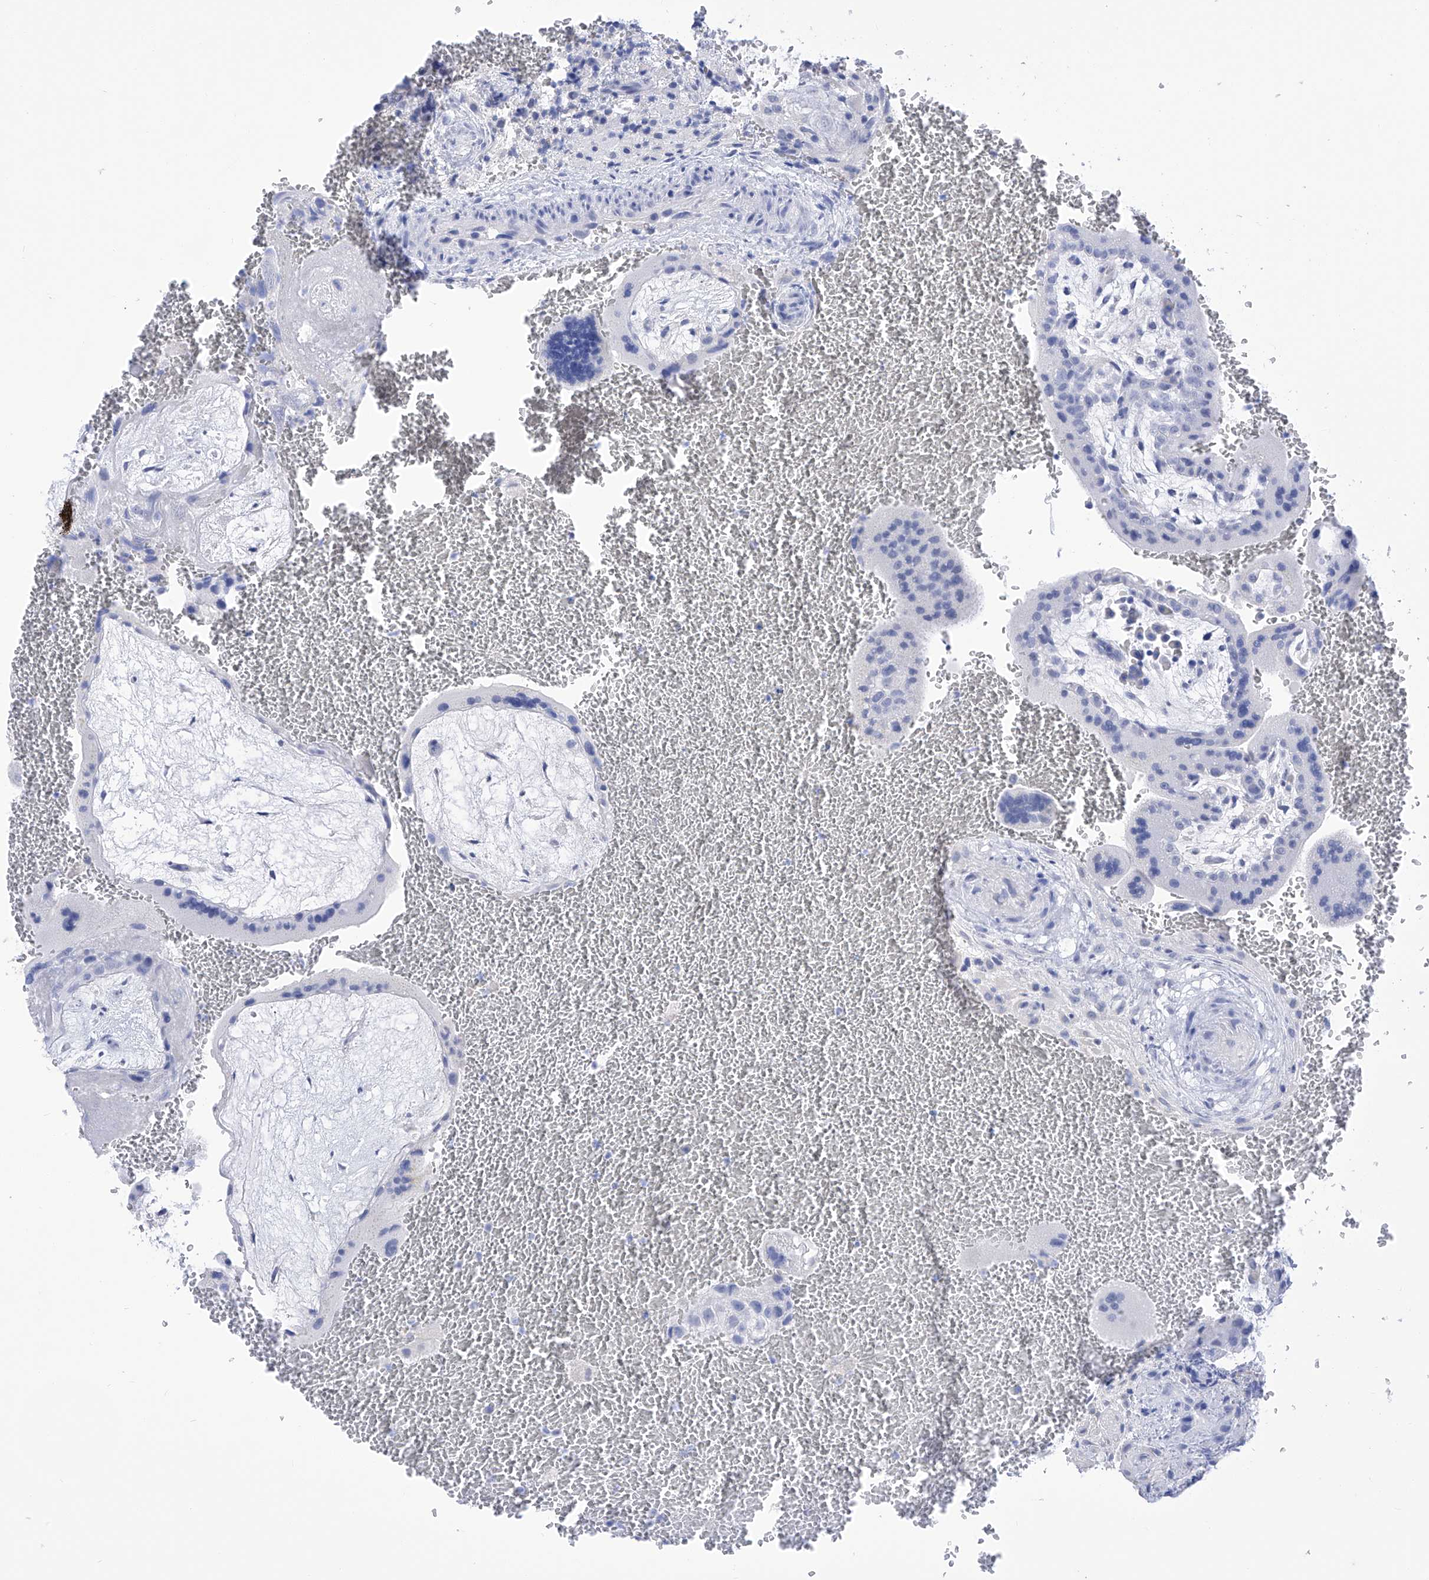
{"staining": {"intensity": "negative", "quantity": "none", "location": "none"}, "tissue": "placenta", "cell_type": "Decidual cells", "image_type": "normal", "snomed": [{"axis": "morphology", "description": "Normal tissue, NOS"}, {"axis": "topography", "description": "Placenta"}], "caption": "Decidual cells are negative for brown protein staining in unremarkable placenta. (Immunohistochemistry, brightfield microscopy, high magnification).", "gene": "FLG", "patient": {"sex": "female", "age": 35}}